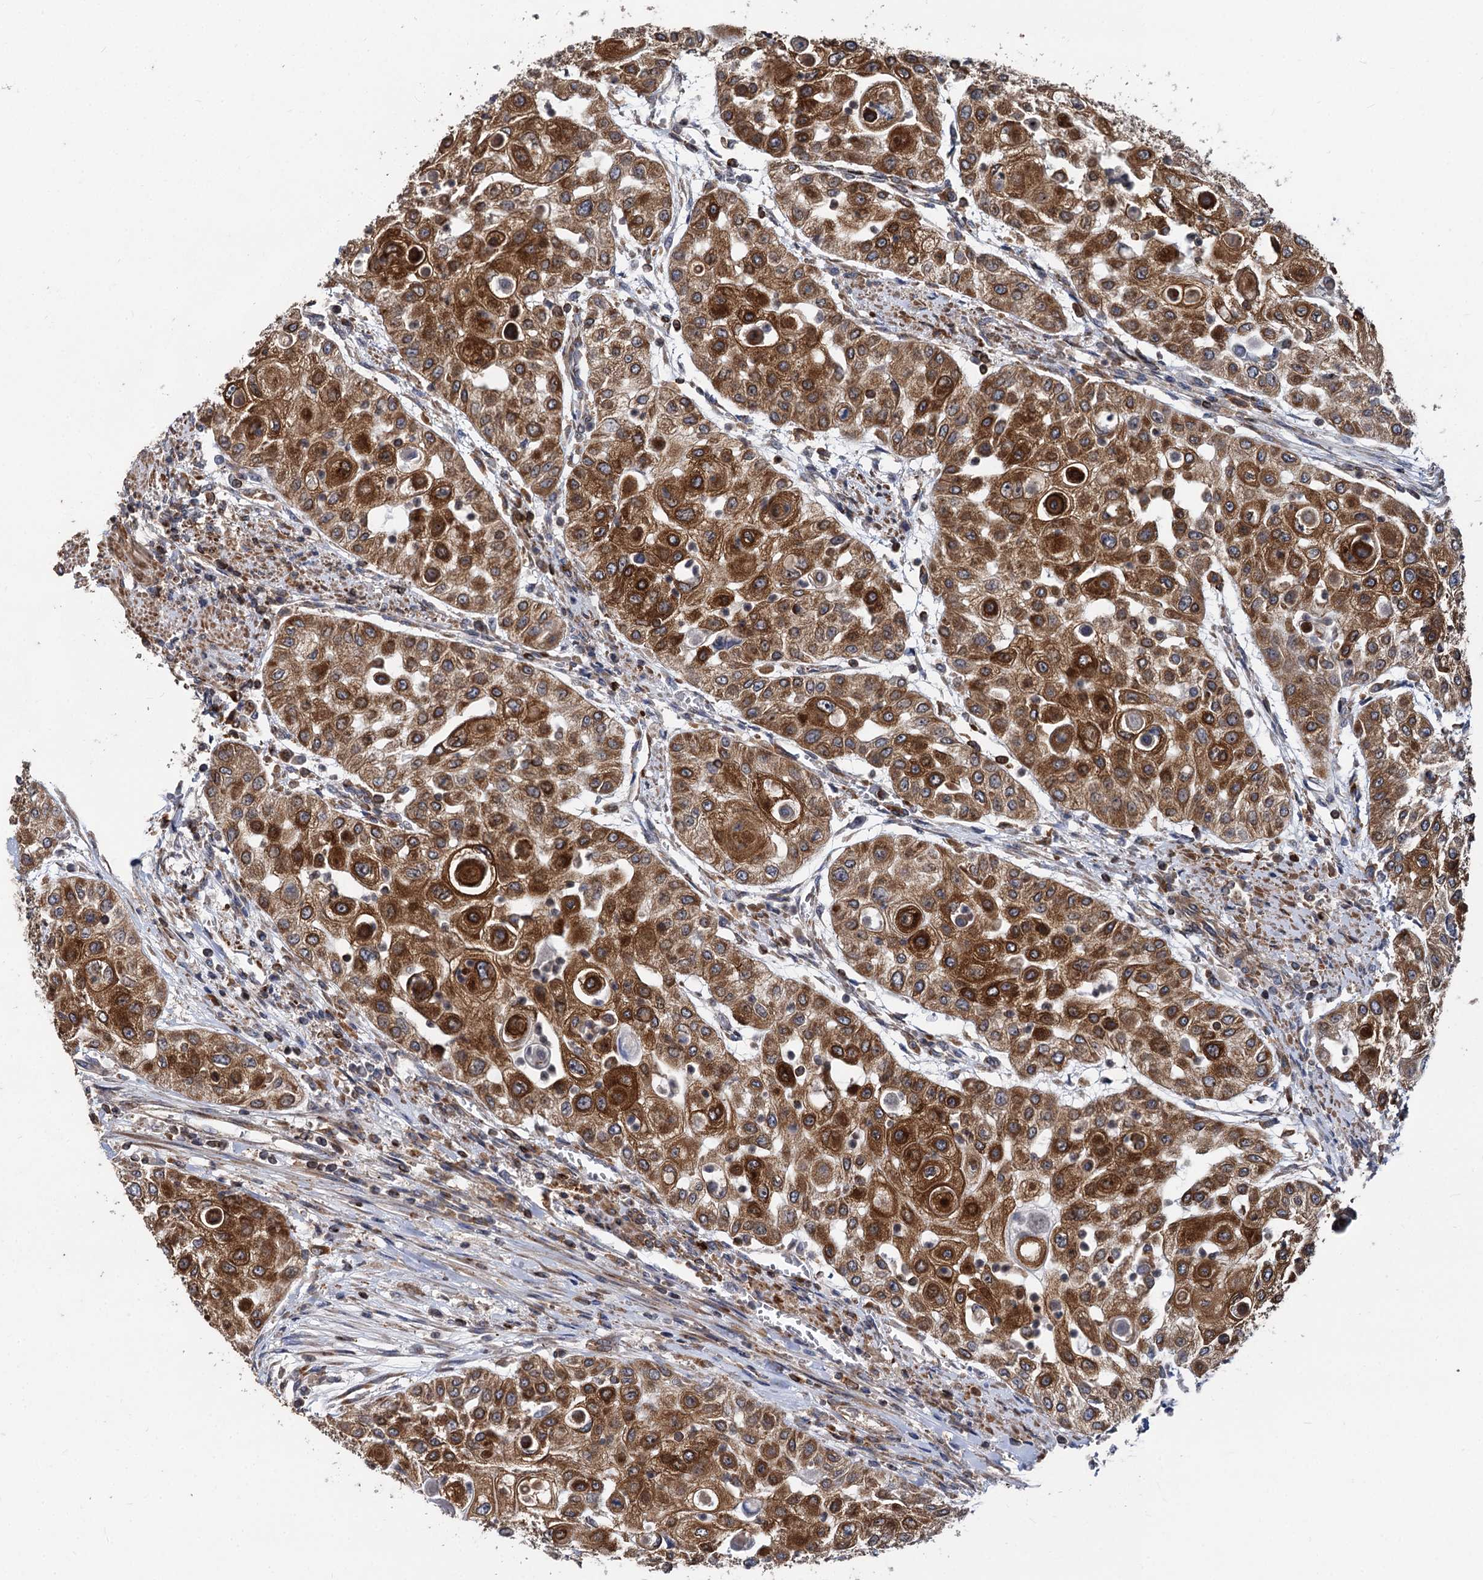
{"staining": {"intensity": "strong", "quantity": ">75%", "location": "cytoplasmic/membranous"}, "tissue": "urothelial cancer", "cell_type": "Tumor cells", "image_type": "cancer", "snomed": [{"axis": "morphology", "description": "Urothelial carcinoma, High grade"}, {"axis": "topography", "description": "Urinary bladder"}], "caption": "Protein analysis of high-grade urothelial carcinoma tissue displays strong cytoplasmic/membranous expression in about >75% of tumor cells.", "gene": "STIM1", "patient": {"sex": "female", "age": 79}}